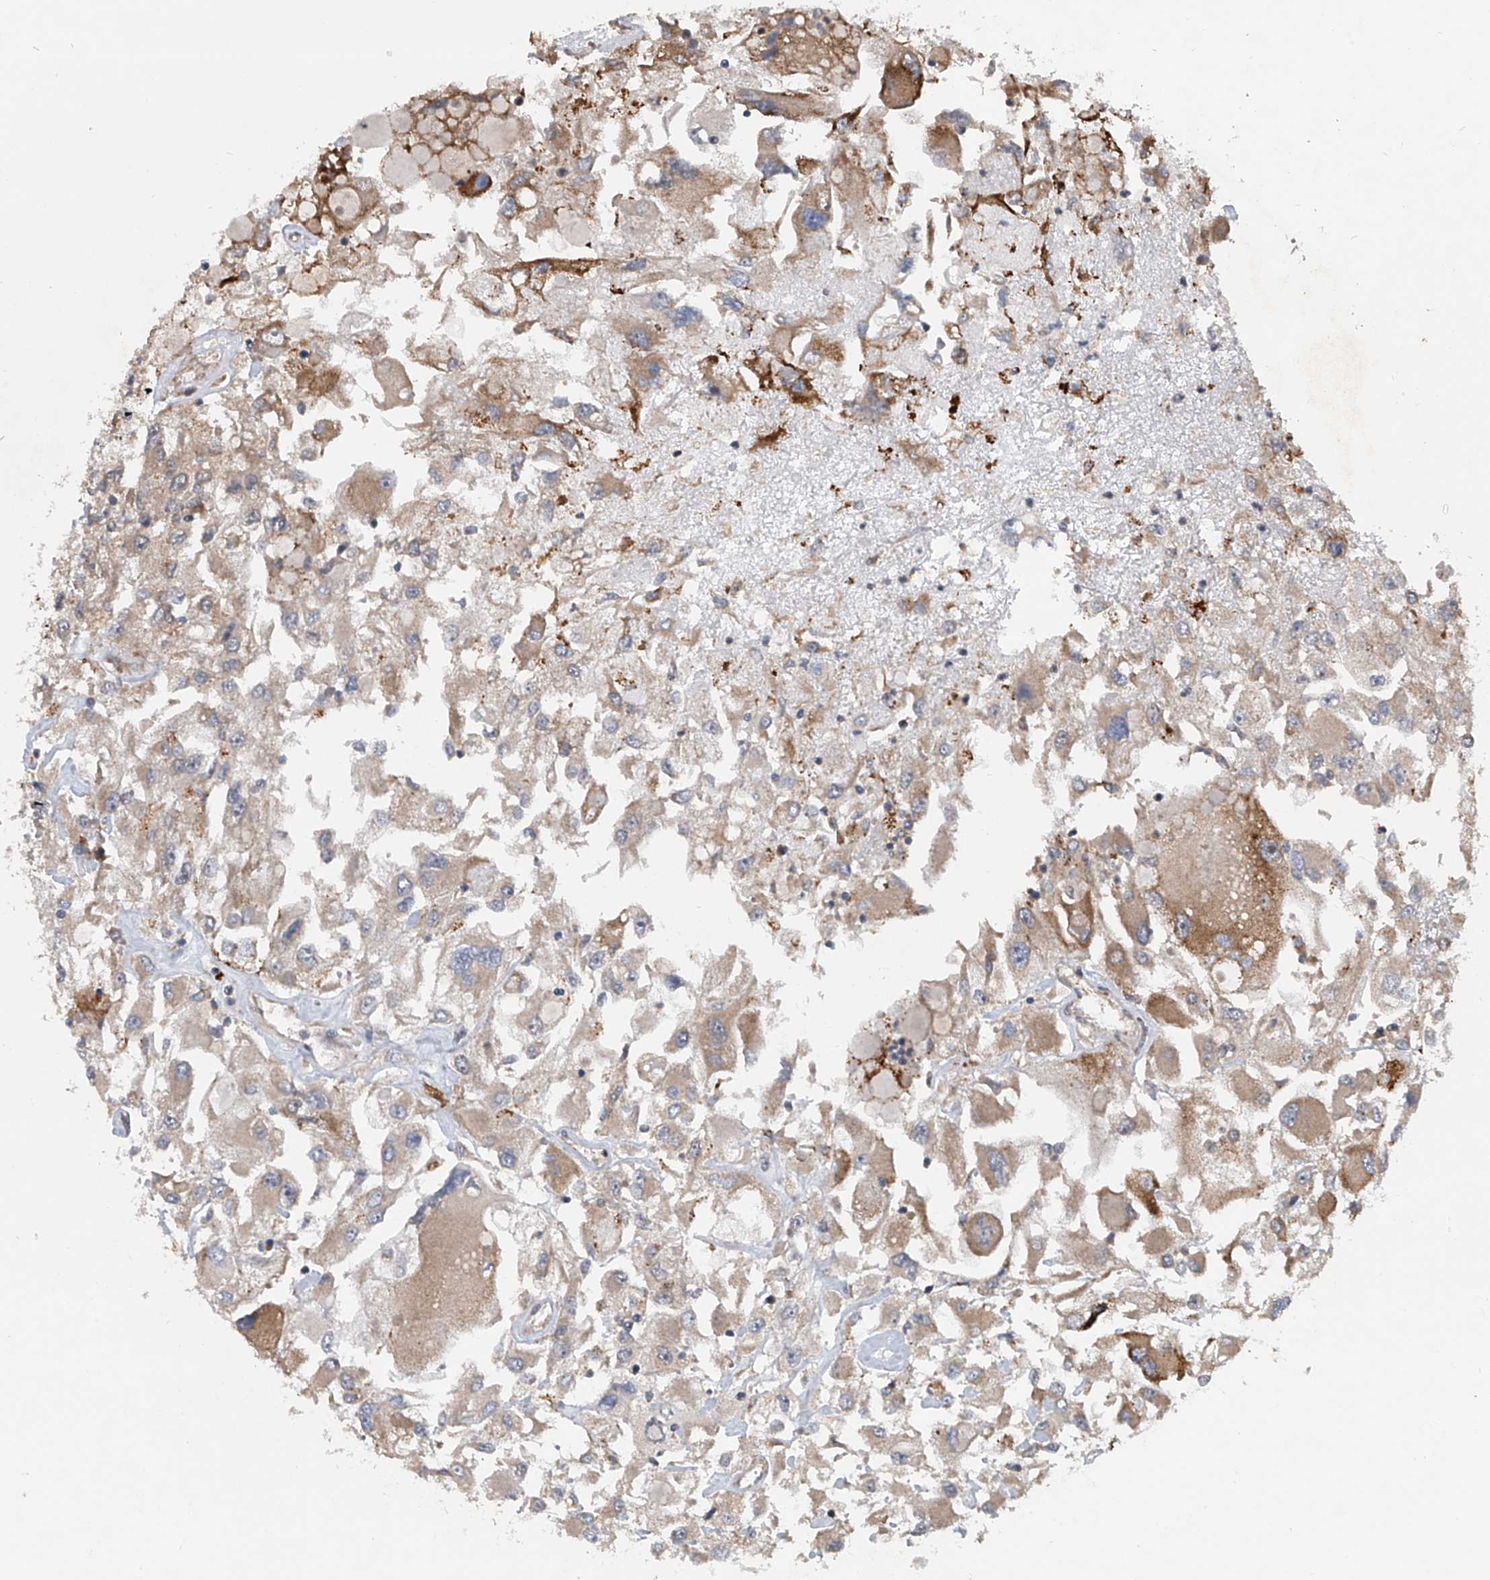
{"staining": {"intensity": "moderate", "quantity": "25%-75%", "location": "cytoplasmic/membranous"}, "tissue": "renal cancer", "cell_type": "Tumor cells", "image_type": "cancer", "snomed": [{"axis": "morphology", "description": "Adenocarcinoma, NOS"}, {"axis": "topography", "description": "Kidney"}], "caption": "Renal cancer stained with a protein marker shows moderate staining in tumor cells.", "gene": "GEMIN8", "patient": {"sex": "female", "age": 52}}